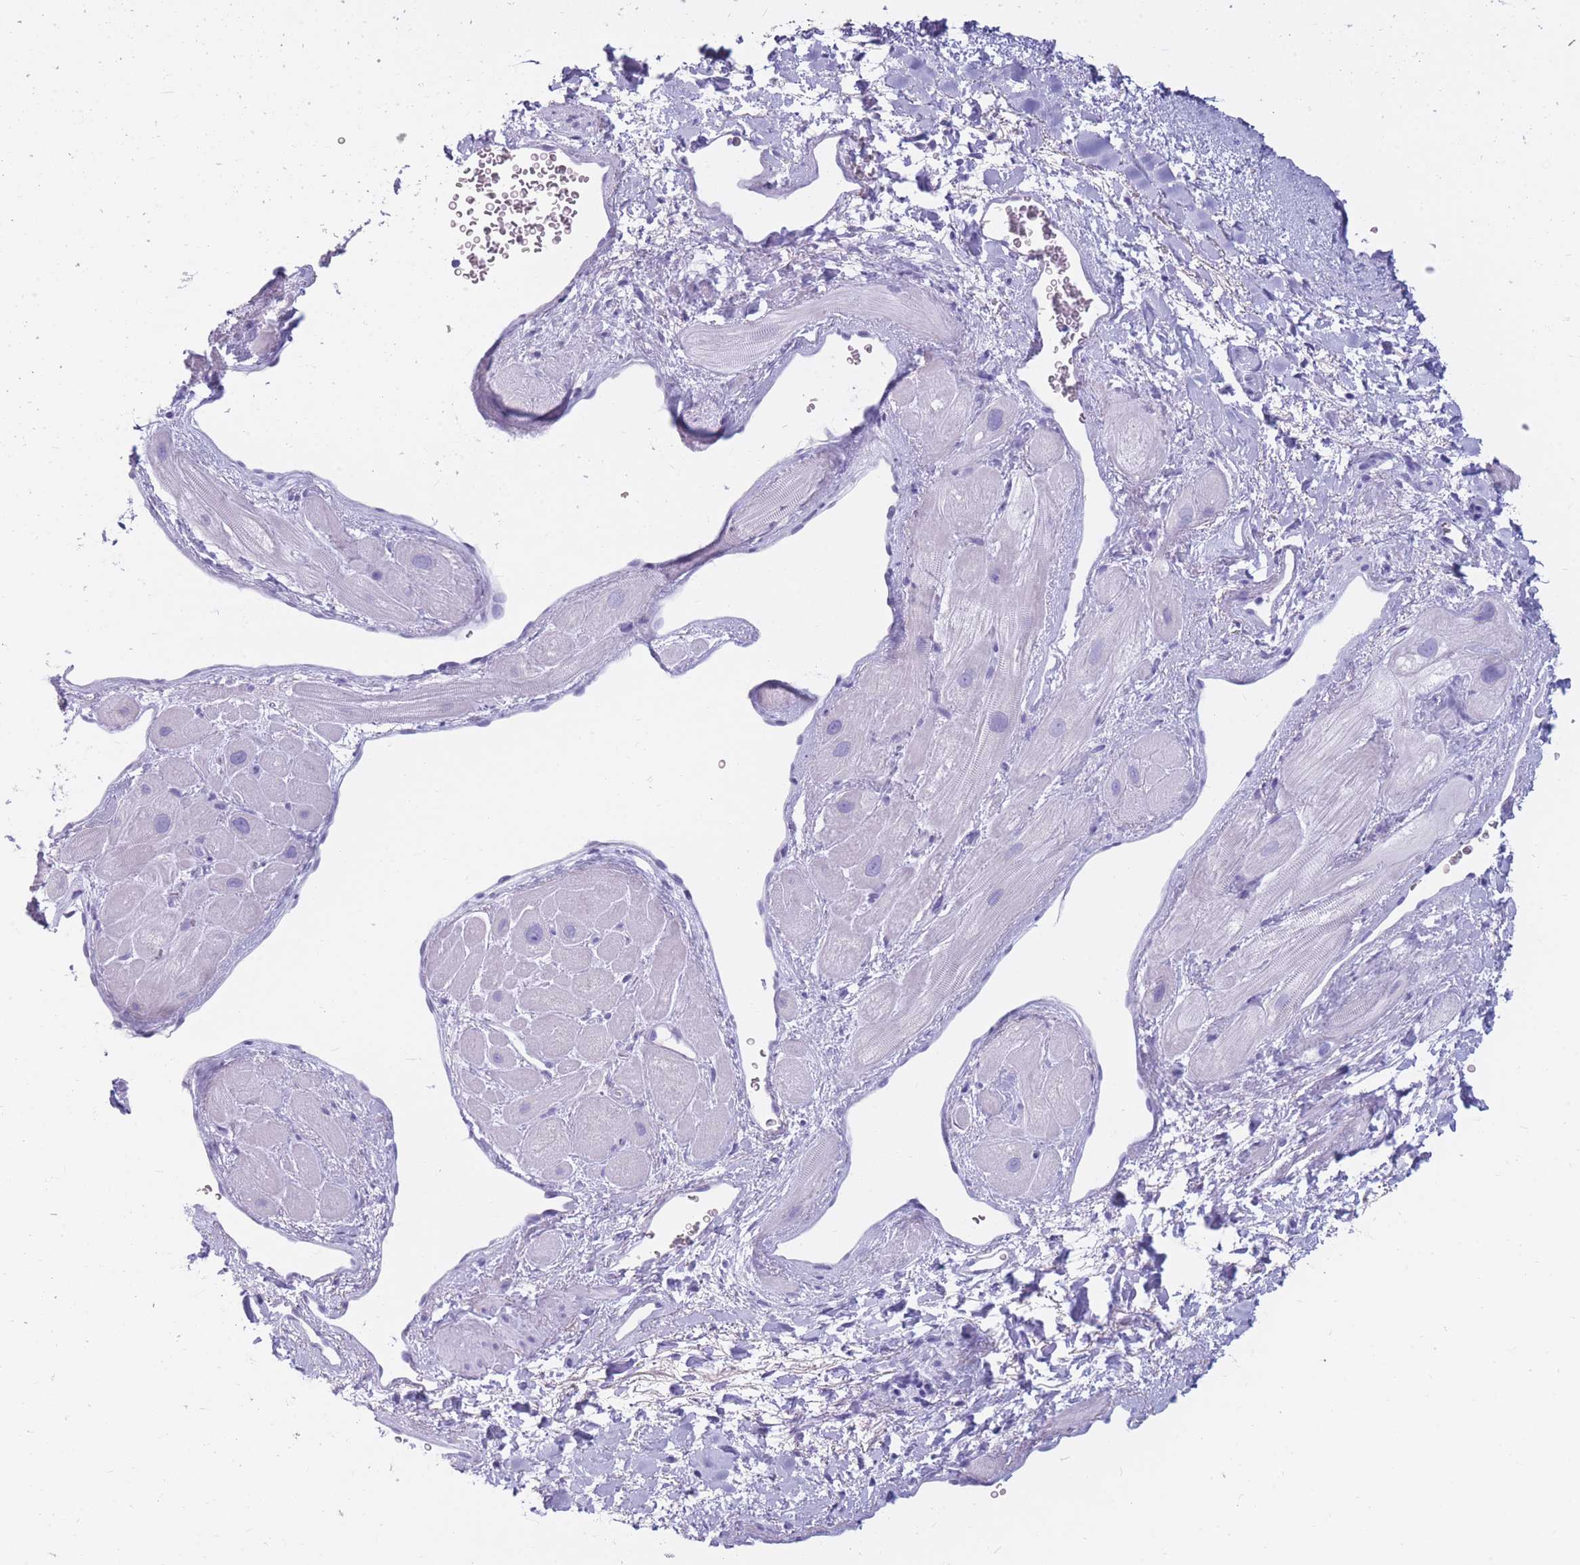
{"staining": {"intensity": "negative", "quantity": "none", "location": "none"}, "tissue": "heart muscle", "cell_type": "Cardiomyocytes", "image_type": "normal", "snomed": [{"axis": "morphology", "description": "Normal tissue, NOS"}, {"axis": "topography", "description": "Heart"}], "caption": "DAB immunohistochemical staining of benign heart muscle demonstrates no significant expression in cardiomyocytes. The staining was performed using DAB to visualize the protein expression in brown, while the nuclei were stained in blue with hematoxylin (Magnification: 20x).", "gene": "TNFSF11", "patient": {"sex": "male", "age": 49}}